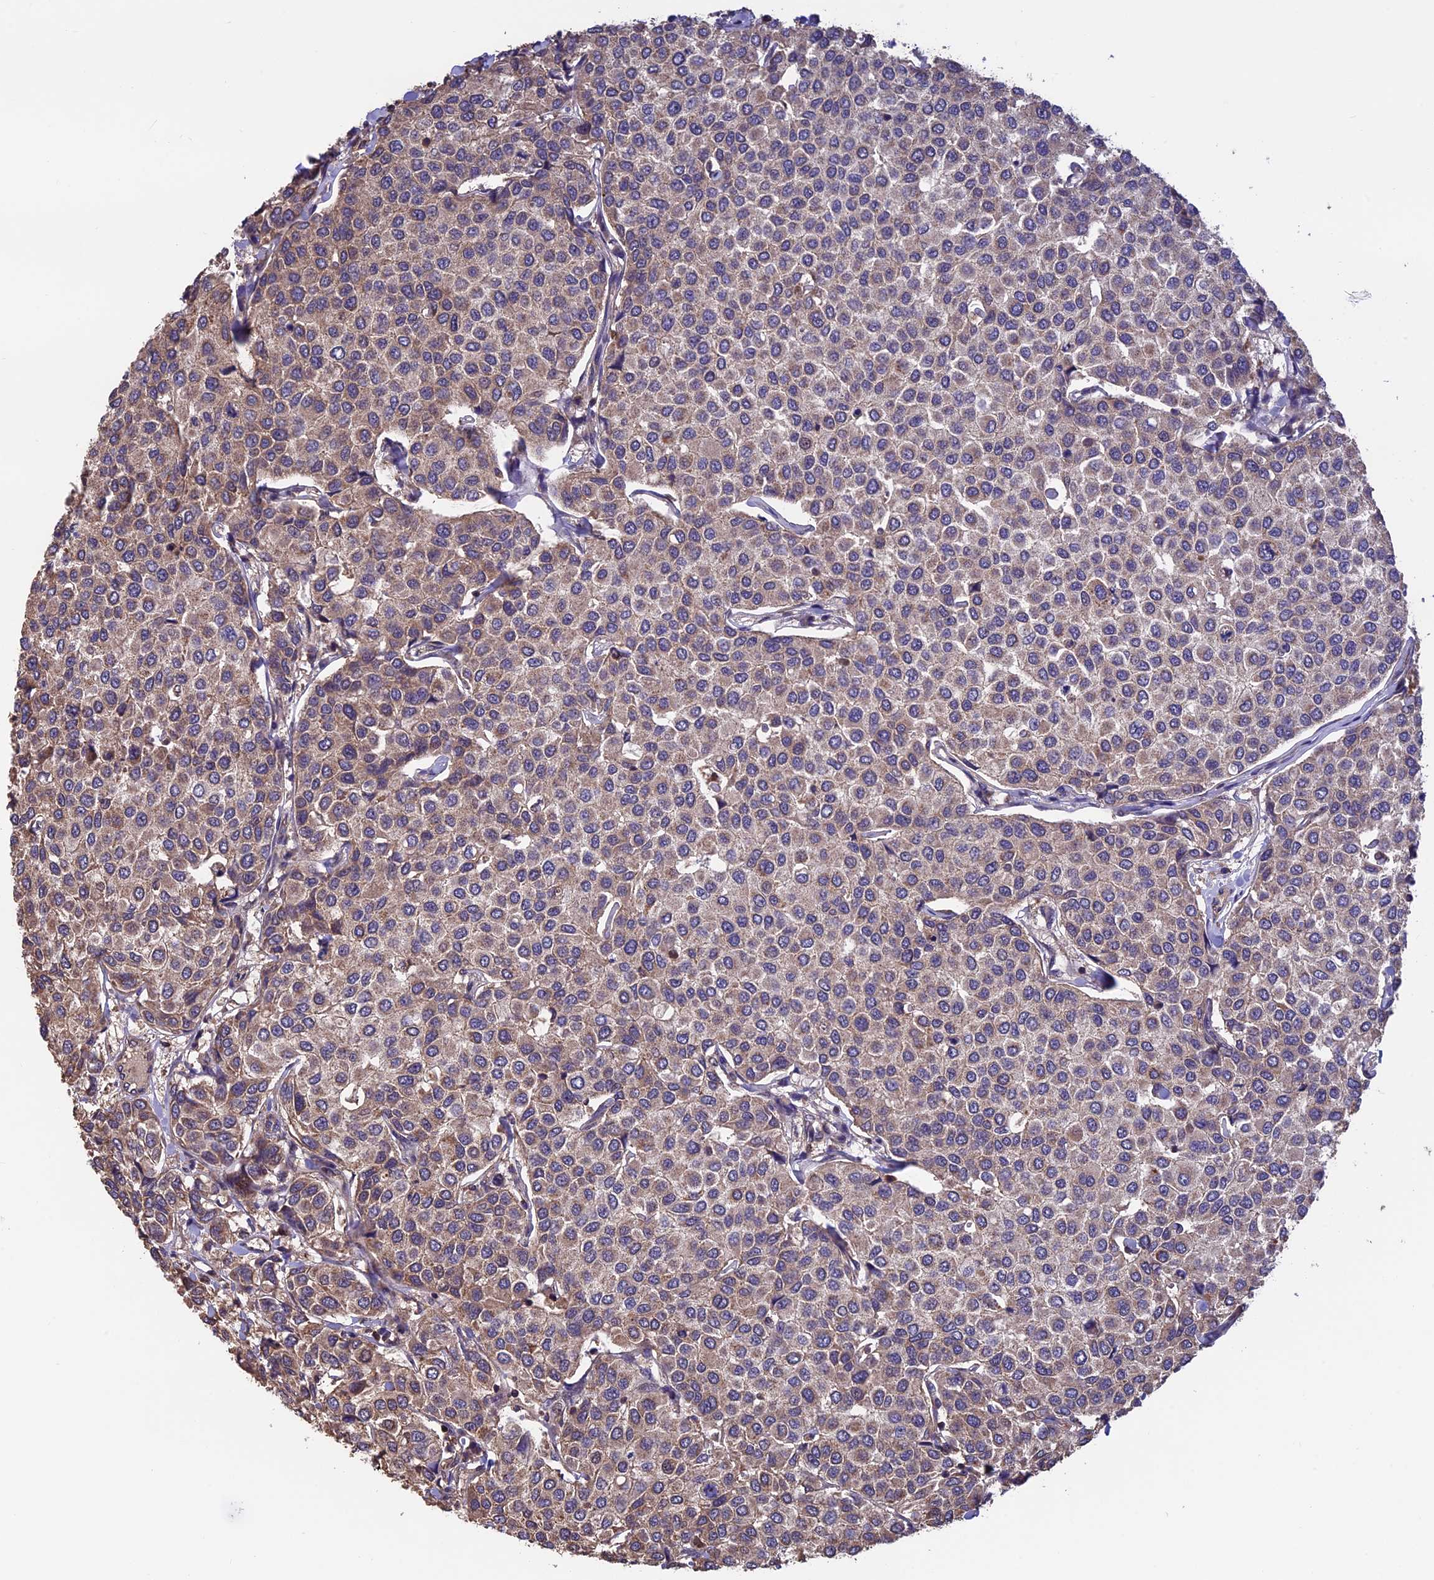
{"staining": {"intensity": "weak", "quantity": ">75%", "location": "cytoplasmic/membranous"}, "tissue": "breast cancer", "cell_type": "Tumor cells", "image_type": "cancer", "snomed": [{"axis": "morphology", "description": "Duct carcinoma"}, {"axis": "topography", "description": "Breast"}], "caption": "This image shows immunohistochemistry staining of human invasive ductal carcinoma (breast), with low weak cytoplasmic/membranous positivity in about >75% of tumor cells.", "gene": "PKD2L2", "patient": {"sex": "female", "age": 55}}